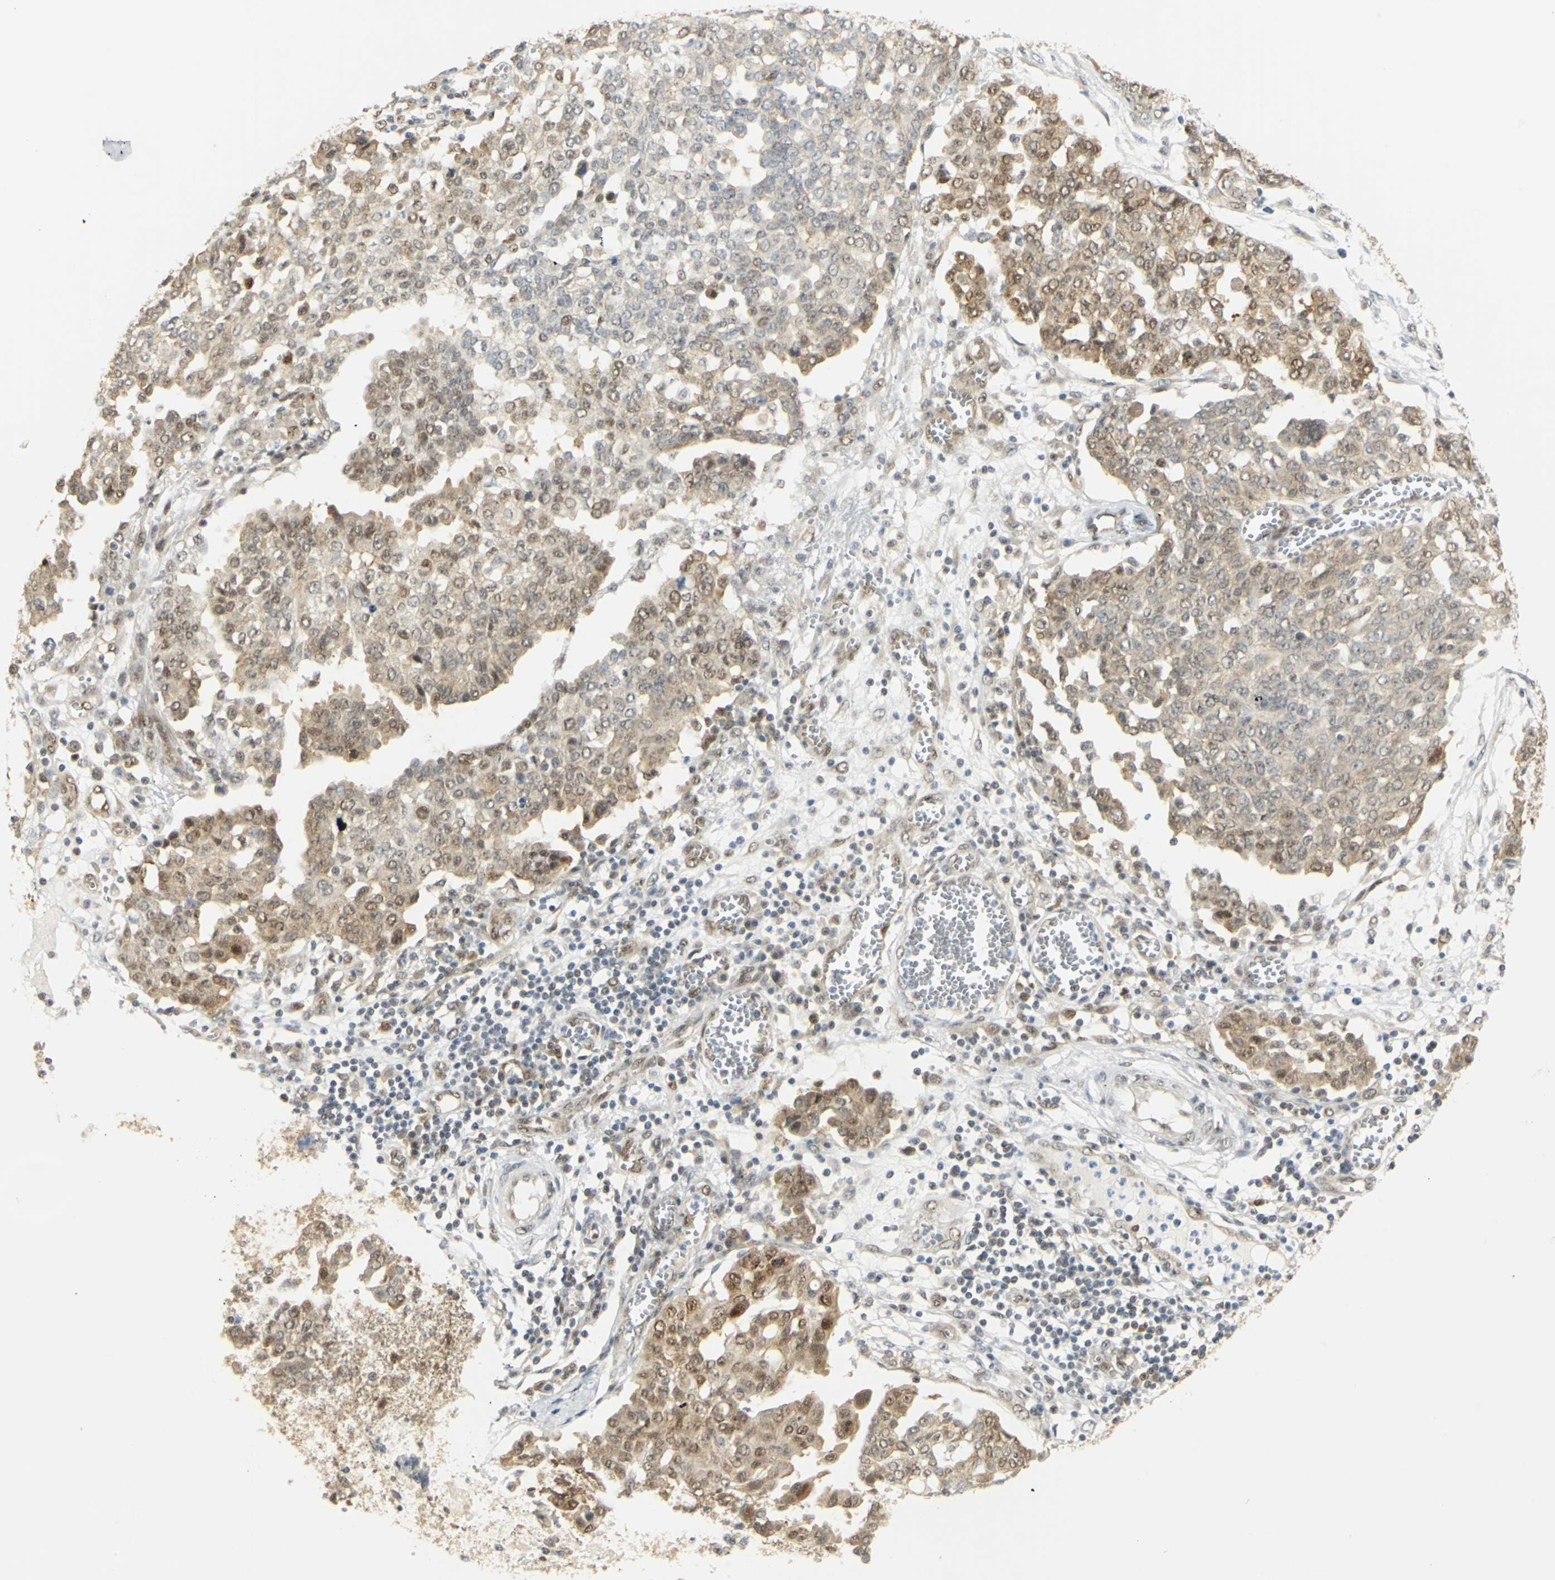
{"staining": {"intensity": "moderate", "quantity": ">75%", "location": "cytoplasmic/membranous,nuclear"}, "tissue": "ovarian cancer", "cell_type": "Tumor cells", "image_type": "cancer", "snomed": [{"axis": "morphology", "description": "Cystadenocarcinoma, serous, NOS"}, {"axis": "topography", "description": "Soft tissue"}, {"axis": "topography", "description": "Ovary"}], "caption": "Ovarian cancer (serous cystadenocarcinoma) stained for a protein (brown) demonstrates moderate cytoplasmic/membranous and nuclear positive expression in approximately >75% of tumor cells.", "gene": "DDX5", "patient": {"sex": "female", "age": 57}}